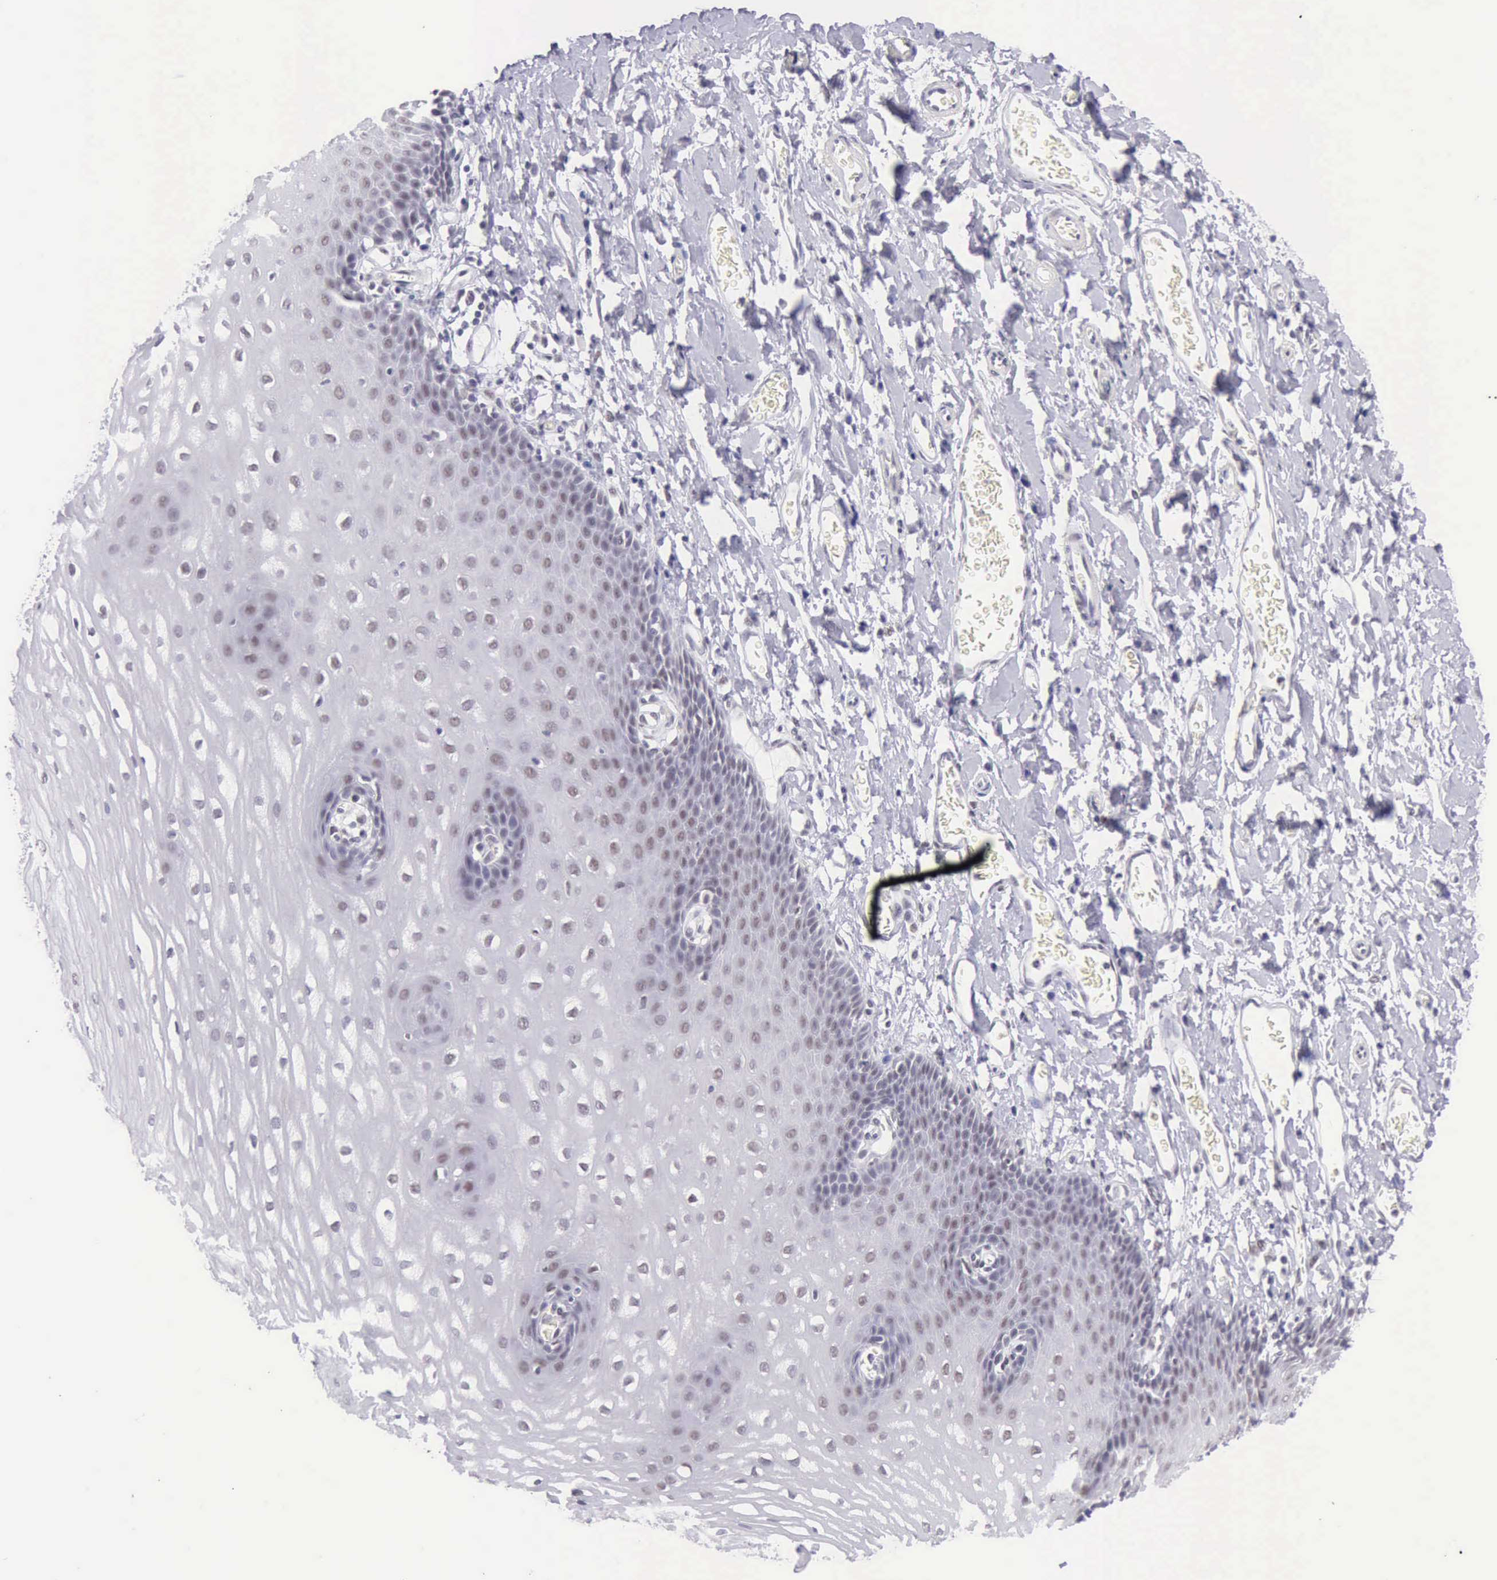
{"staining": {"intensity": "weak", "quantity": "<25%", "location": "nuclear"}, "tissue": "esophagus", "cell_type": "Squamous epithelial cells", "image_type": "normal", "snomed": [{"axis": "morphology", "description": "Normal tissue, NOS"}, {"axis": "topography", "description": "Esophagus"}], "caption": "Protein analysis of benign esophagus displays no significant expression in squamous epithelial cells.", "gene": "EP300", "patient": {"sex": "male", "age": 70}}